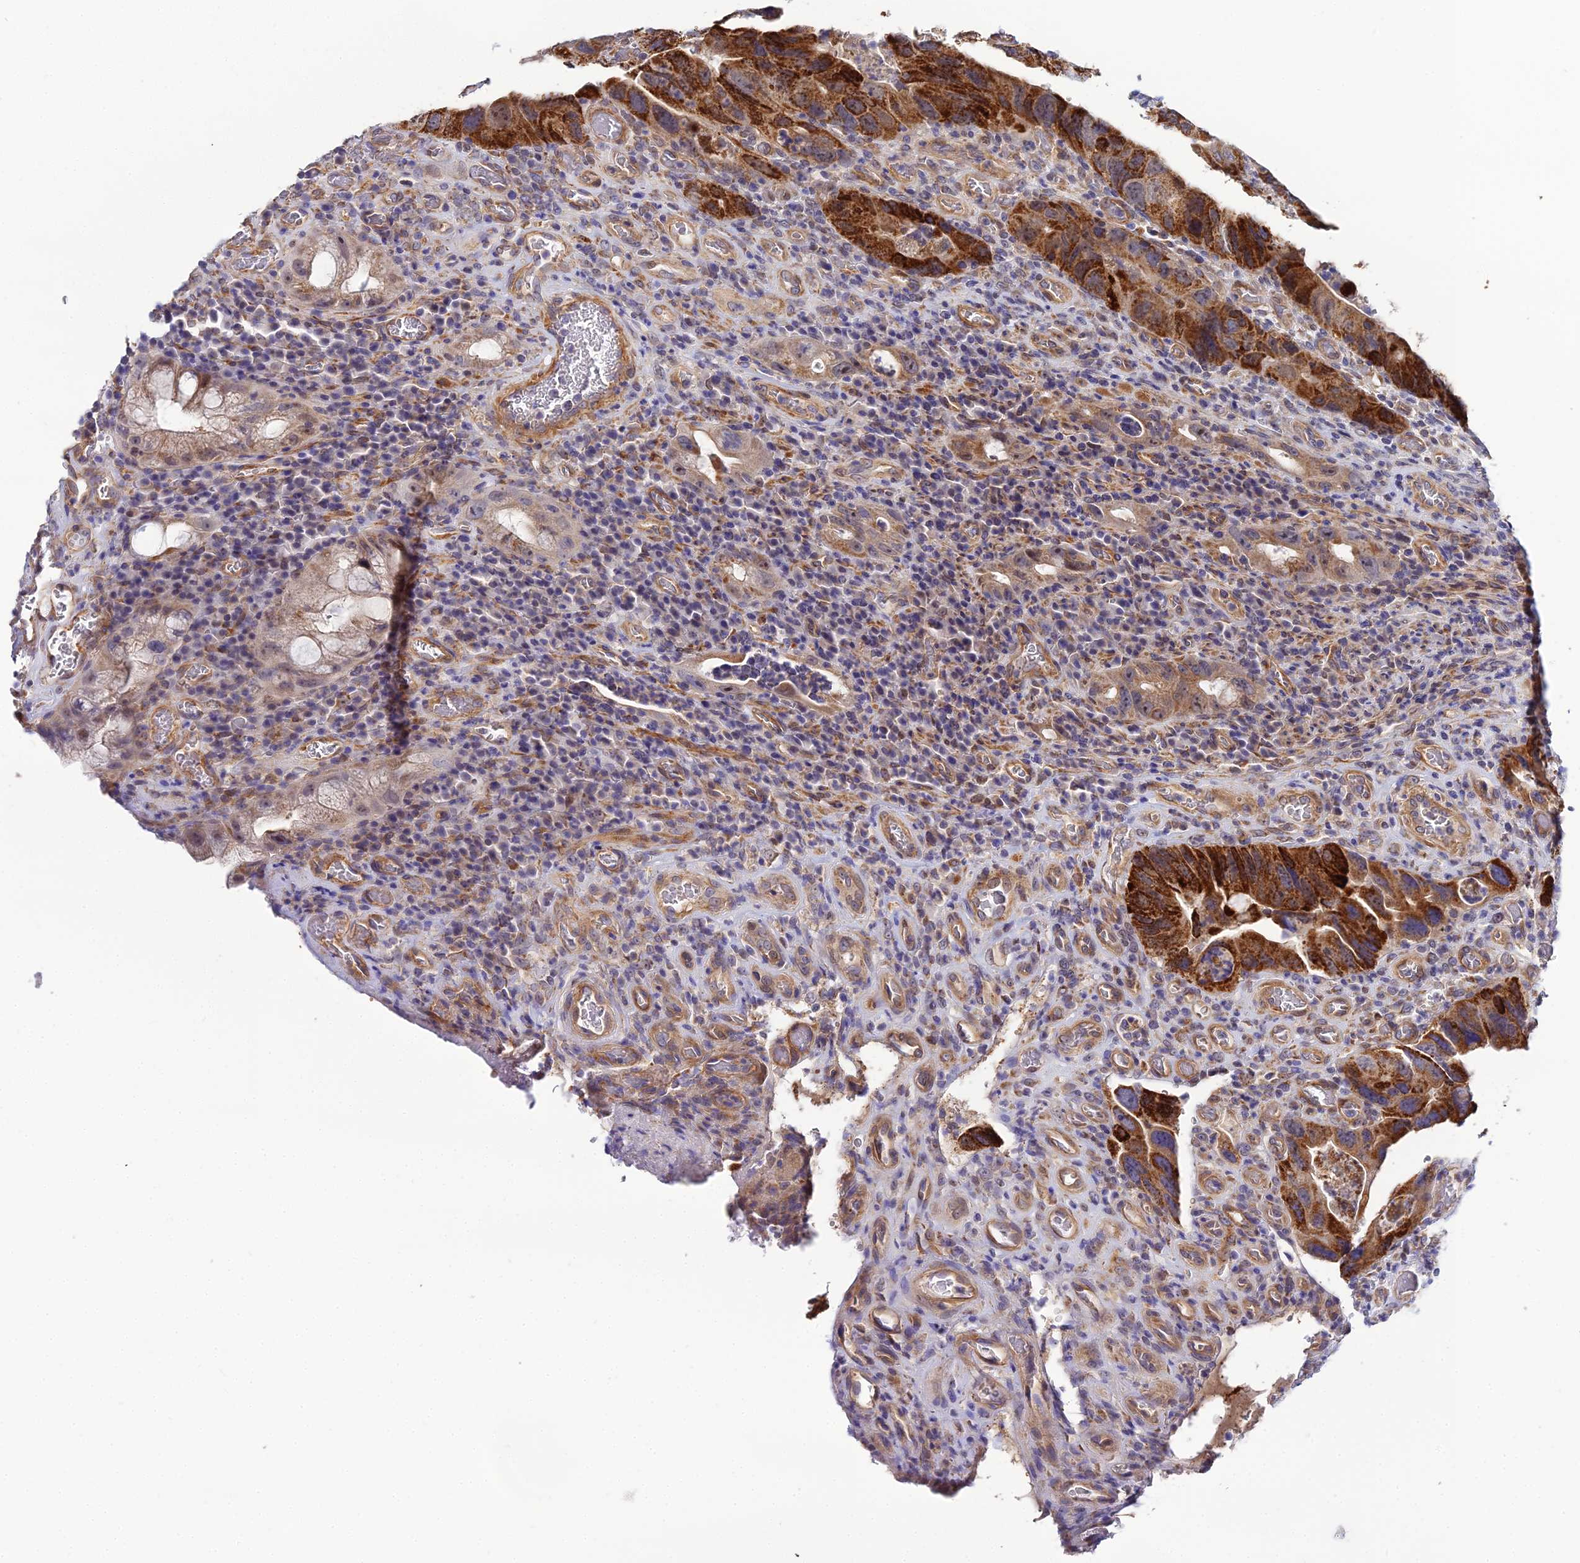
{"staining": {"intensity": "strong", "quantity": ">75%", "location": "cytoplasmic/membranous"}, "tissue": "colorectal cancer", "cell_type": "Tumor cells", "image_type": "cancer", "snomed": [{"axis": "morphology", "description": "Adenocarcinoma, NOS"}, {"axis": "topography", "description": "Rectum"}], "caption": "Immunohistochemistry (IHC) (DAB (3,3'-diaminobenzidine)) staining of human colorectal cancer (adenocarcinoma) displays strong cytoplasmic/membranous protein staining in about >75% of tumor cells.", "gene": "ACOT2", "patient": {"sex": "male", "age": 63}}